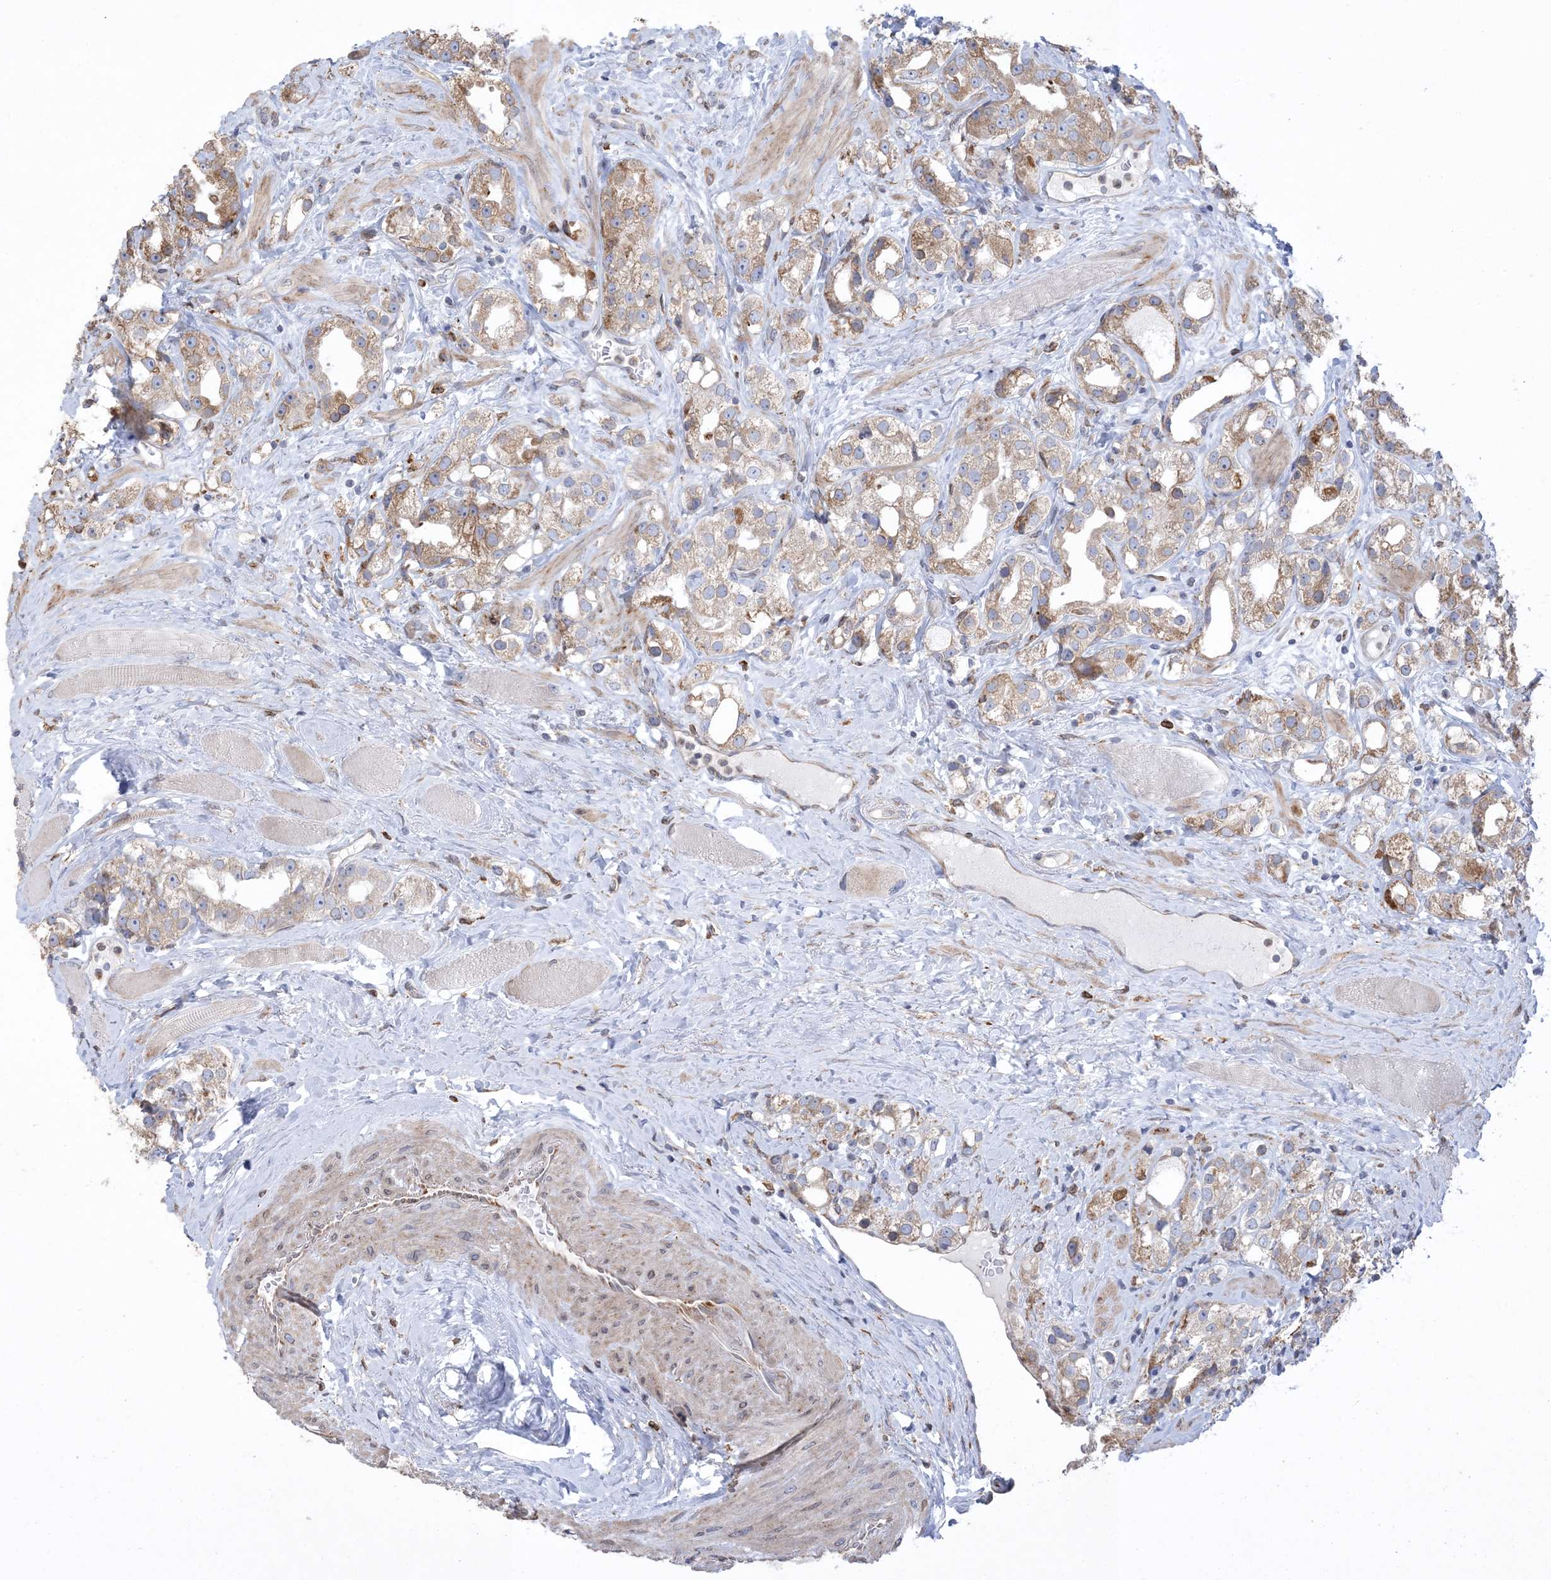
{"staining": {"intensity": "moderate", "quantity": ">75%", "location": "cytoplasmic/membranous"}, "tissue": "prostate cancer", "cell_type": "Tumor cells", "image_type": "cancer", "snomed": [{"axis": "morphology", "description": "Adenocarcinoma, NOS"}, {"axis": "topography", "description": "Prostate"}], "caption": "Moderate cytoplasmic/membranous protein expression is present in about >75% of tumor cells in prostate cancer.", "gene": "SHANK1", "patient": {"sex": "male", "age": 79}}